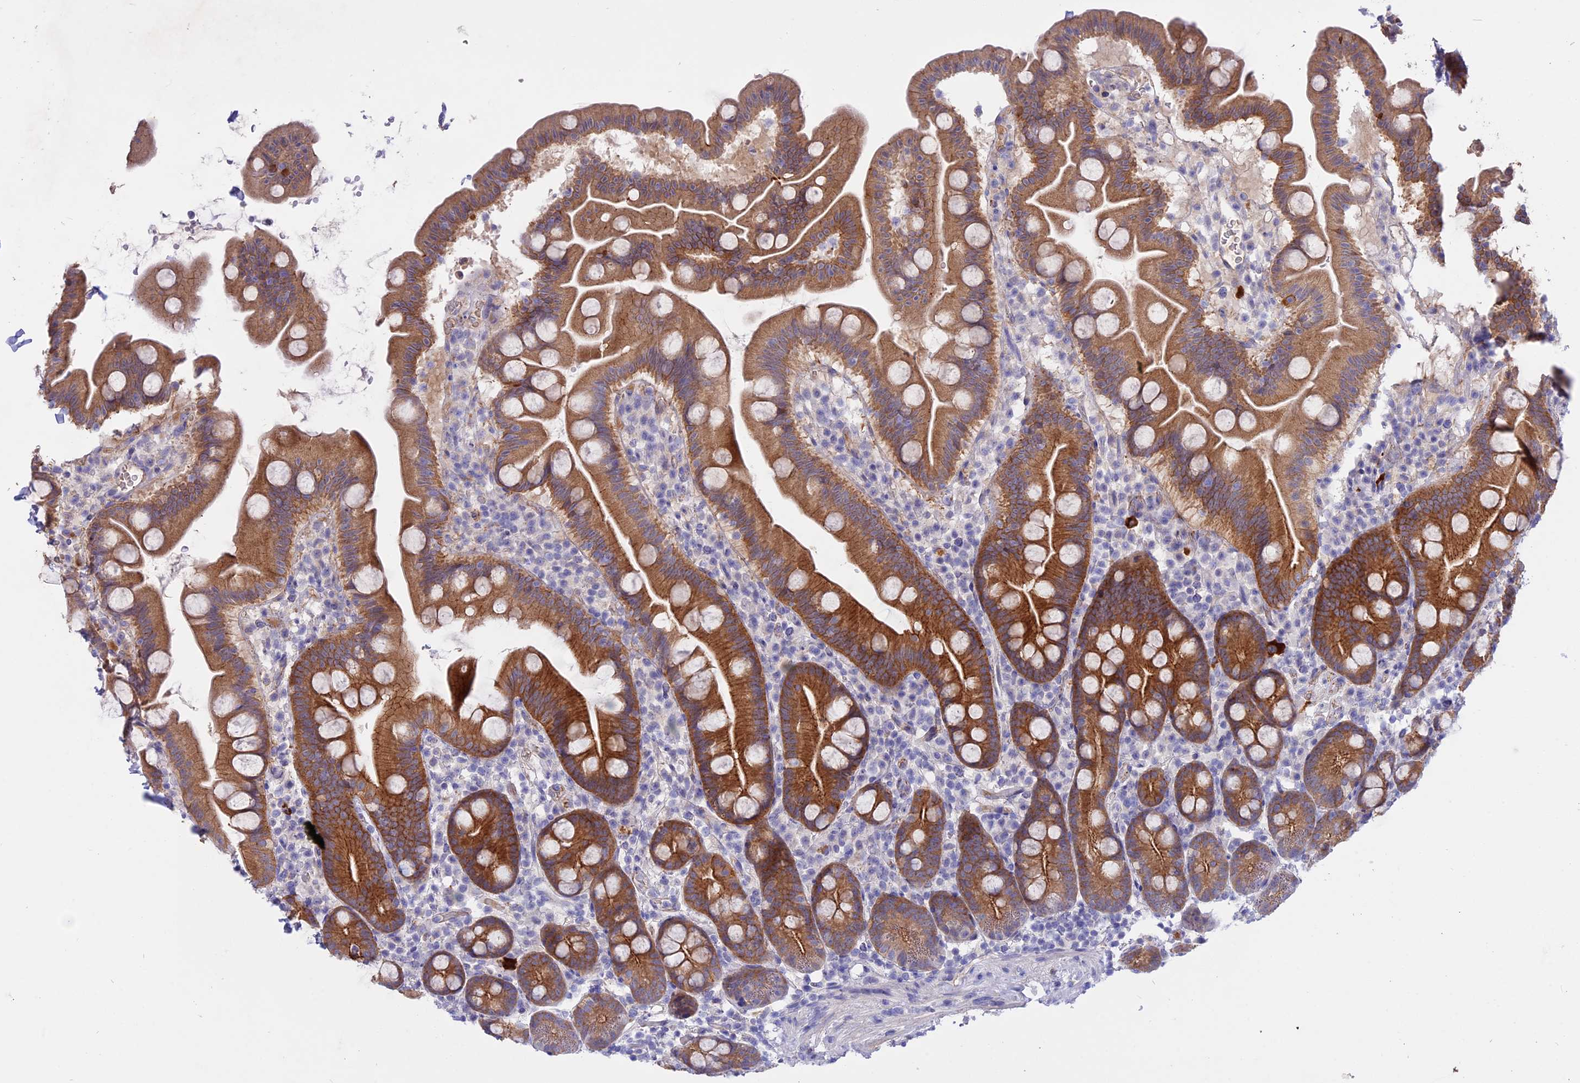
{"staining": {"intensity": "moderate", "quantity": ">75%", "location": "cytoplasmic/membranous"}, "tissue": "small intestine", "cell_type": "Glandular cells", "image_type": "normal", "snomed": [{"axis": "morphology", "description": "Normal tissue, NOS"}, {"axis": "topography", "description": "Small intestine"}], "caption": "IHC image of normal small intestine stained for a protein (brown), which shows medium levels of moderate cytoplasmic/membranous staining in approximately >75% of glandular cells.", "gene": "GK5", "patient": {"sex": "female", "age": 68}}